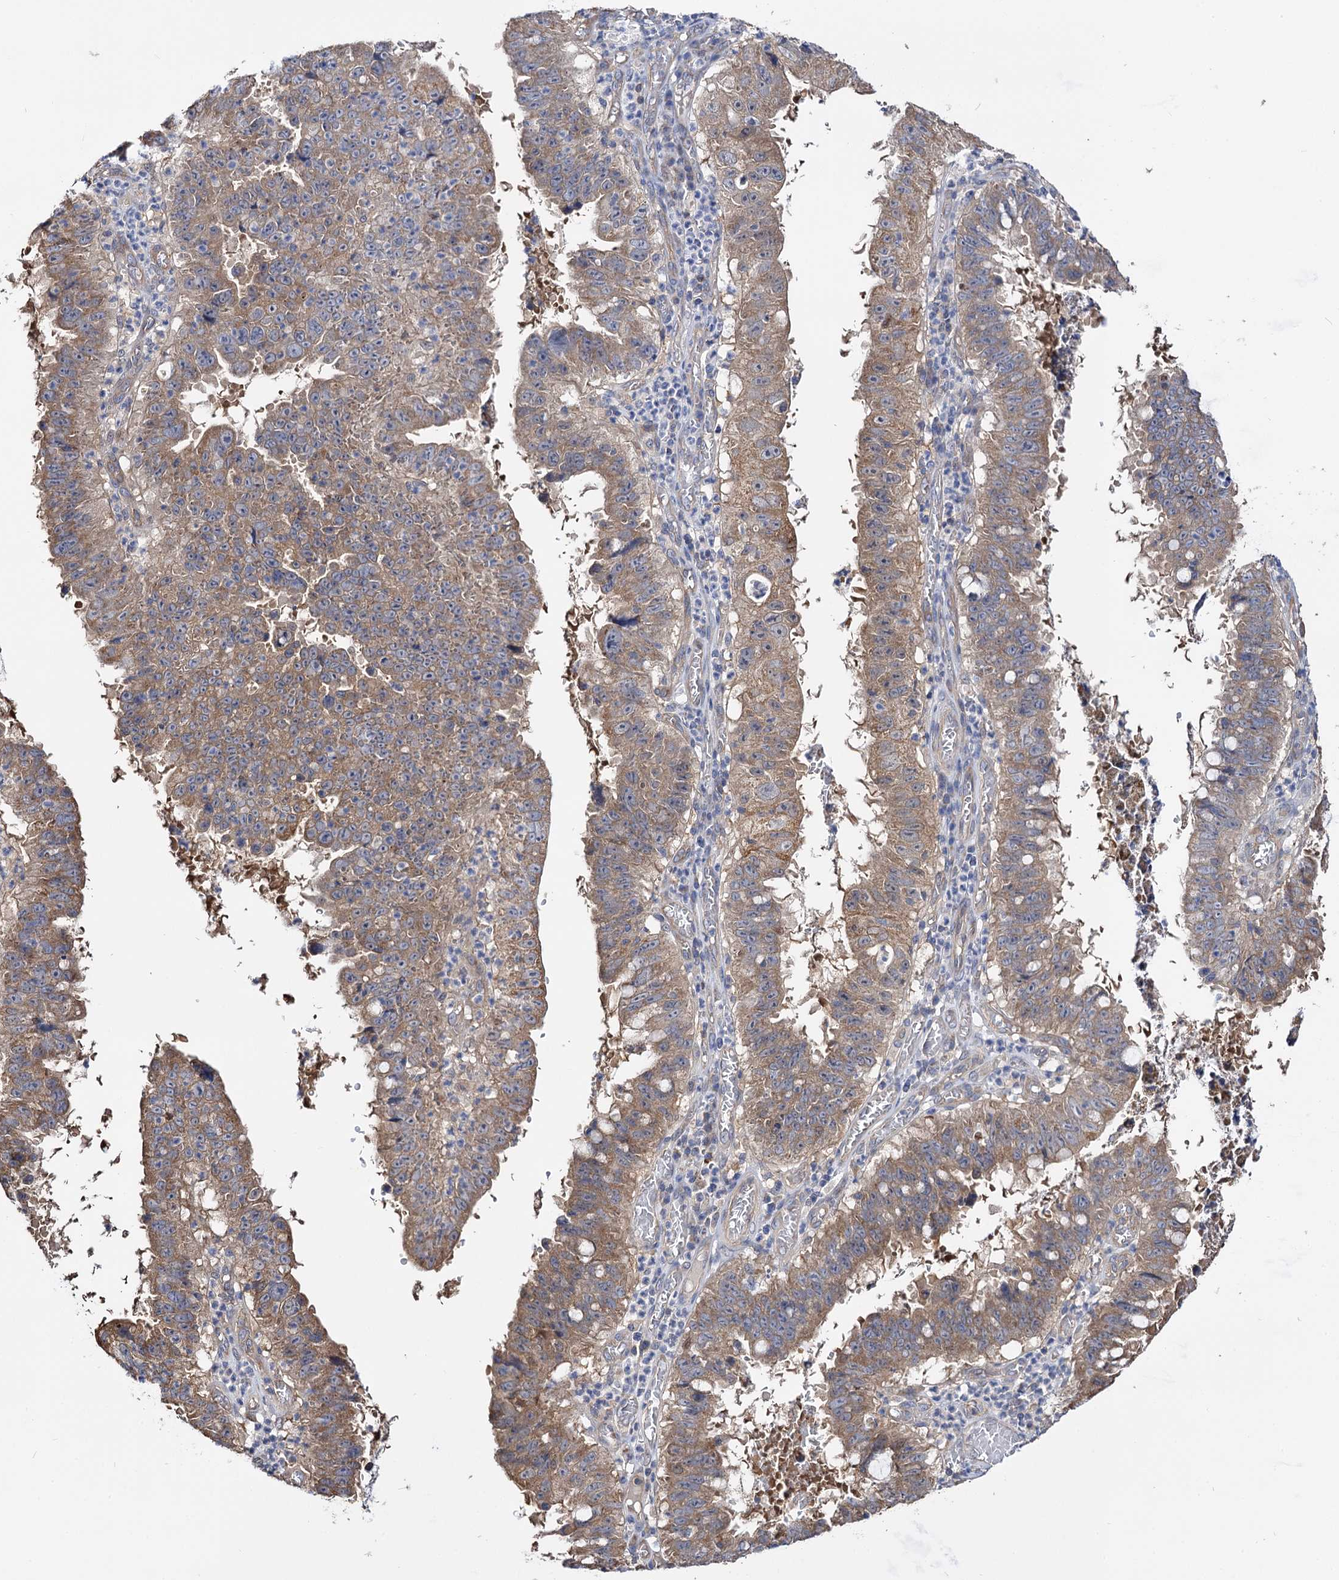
{"staining": {"intensity": "moderate", "quantity": ">75%", "location": "cytoplasmic/membranous"}, "tissue": "stomach cancer", "cell_type": "Tumor cells", "image_type": "cancer", "snomed": [{"axis": "morphology", "description": "Adenocarcinoma, NOS"}, {"axis": "topography", "description": "Stomach"}], "caption": "Immunohistochemical staining of stomach adenocarcinoma shows medium levels of moderate cytoplasmic/membranous protein staining in about >75% of tumor cells. (IHC, brightfield microscopy, high magnification).", "gene": "IDI1", "patient": {"sex": "male", "age": 59}}